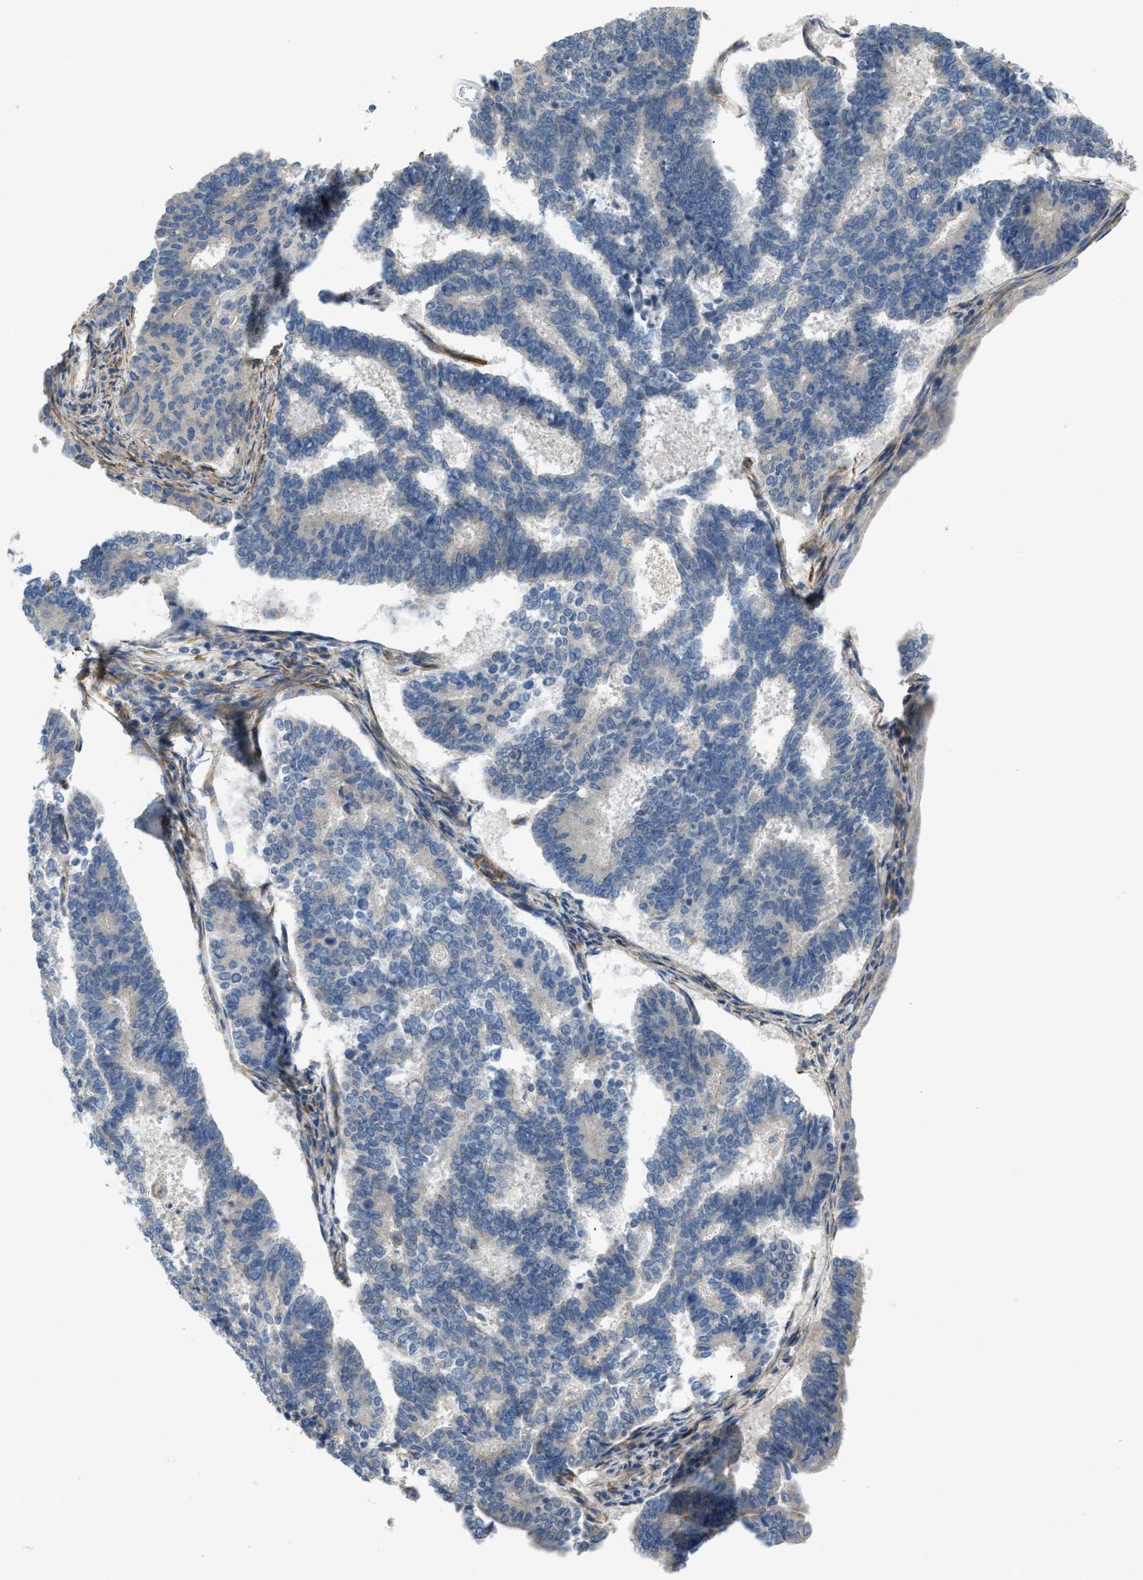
{"staining": {"intensity": "negative", "quantity": "none", "location": "none"}, "tissue": "endometrial cancer", "cell_type": "Tumor cells", "image_type": "cancer", "snomed": [{"axis": "morphology", "description": "Adenocarcinoma, NOS"}, {"axis": "topography", "description": "Endometrium"}], "caption": "A histopathology image of human endometrial adenocarcinoma is negative for staining in tumor cells.", "gene": "BMPR1A", "patient": {"sex": "female", "age": 70}}